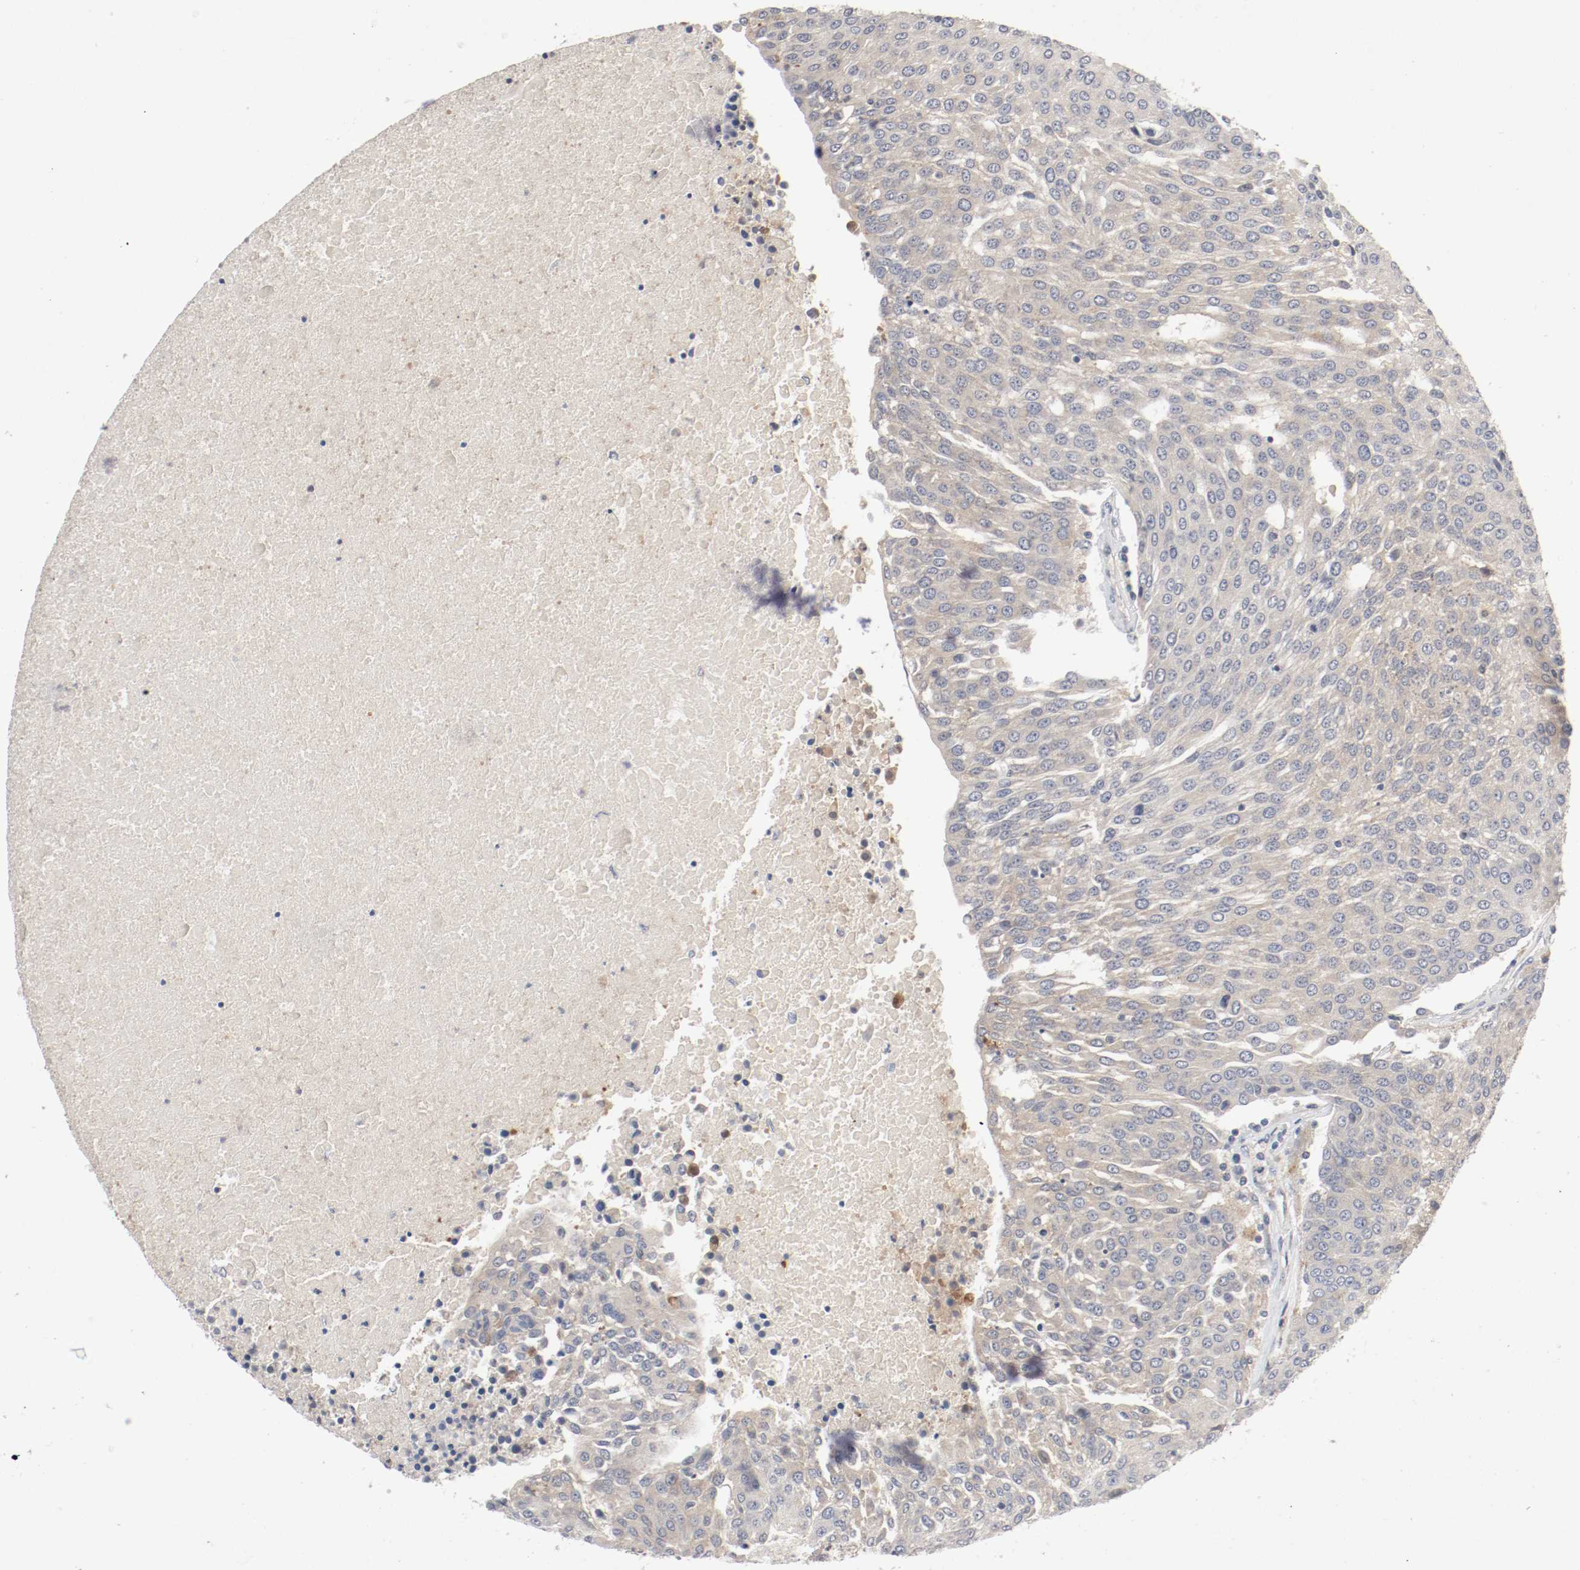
{"staining": {"intensity": "weak", "quantity": ">75%", "location": "cytoplasmic/membranous"}, "tissue": "urothelial cancer", "cell_type": "Tumor cells", "image_type": "cancer", "snomed": [{"axis": "morphology", "description": "Urothelial carcinoma, High grade"}, {"axis": "topography", "description": "Urinary bladder"}], "caption": "DAB (3,3'-diaminobenzidine) immunohistochemical staining of urothelial carcinoma (high-grade) displays weak cytoplasmic/membranous protein staining in approximately >75% of tumor cells. The staining was performed using DAB to visualize the protein expression in brown, while the nuclei were stained in blue with hematoxylin (Magnification: 20x).", "gene": "REN", "patient": {"sex": "female", "age": 85}}